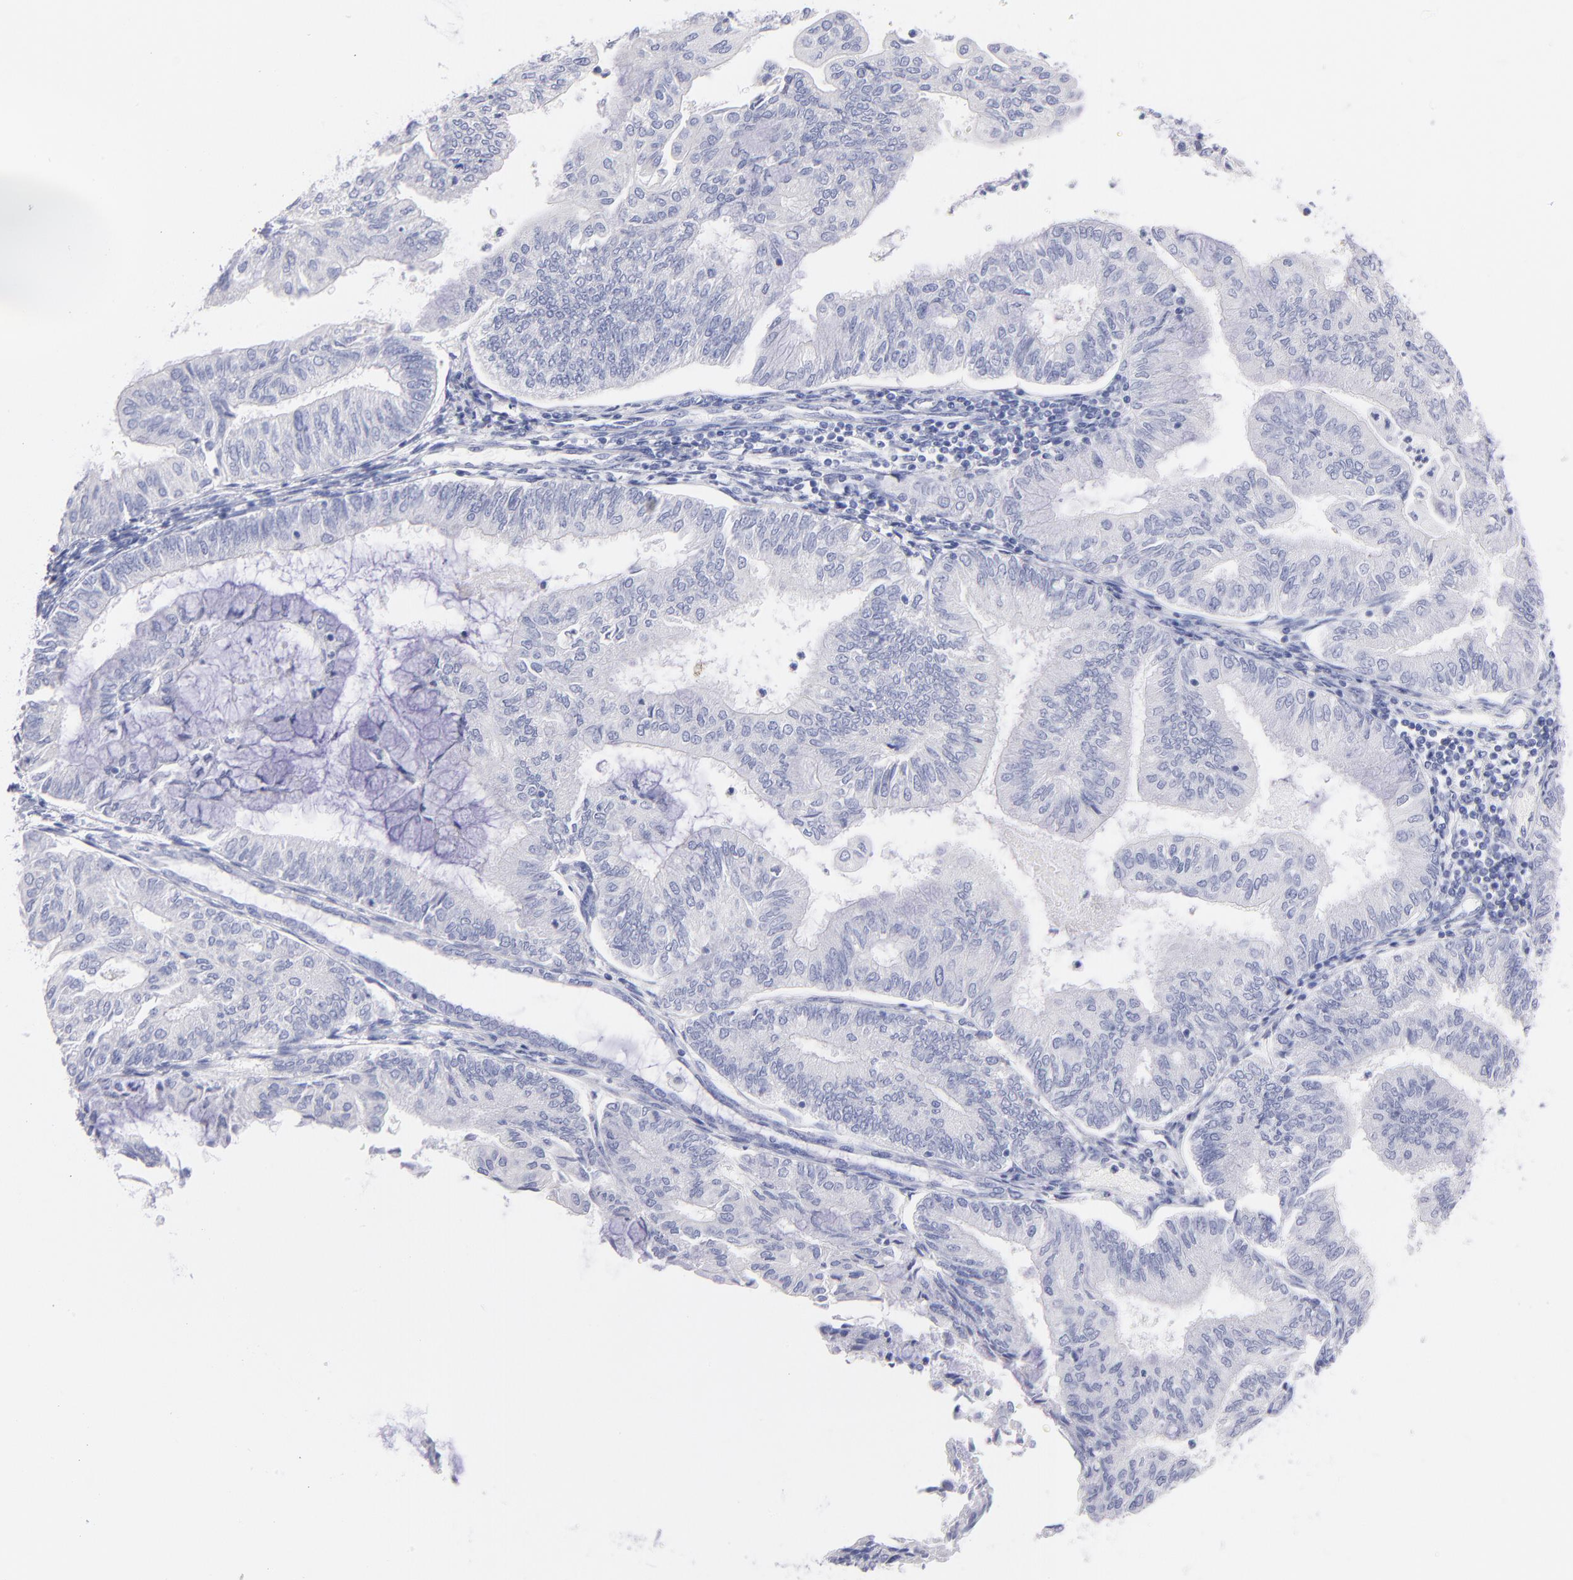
{"staining": {"intensity": "negative", "quantity": "none", "location": "none"}, "tissue": "endometrial cancer", "cell_type": "Tumor cells", "image_type": "cancer", "snomed": [{"axis": "morphology", "description": "Adenocarcinoma, NOS"}, {"axis": "topography", "description": "Endometrium"}], "caption": "There is no significant staining in tumor cells of endometrial cancer.", "gene": "SCGN", "patient": {"sex": "female", "age": 59}}